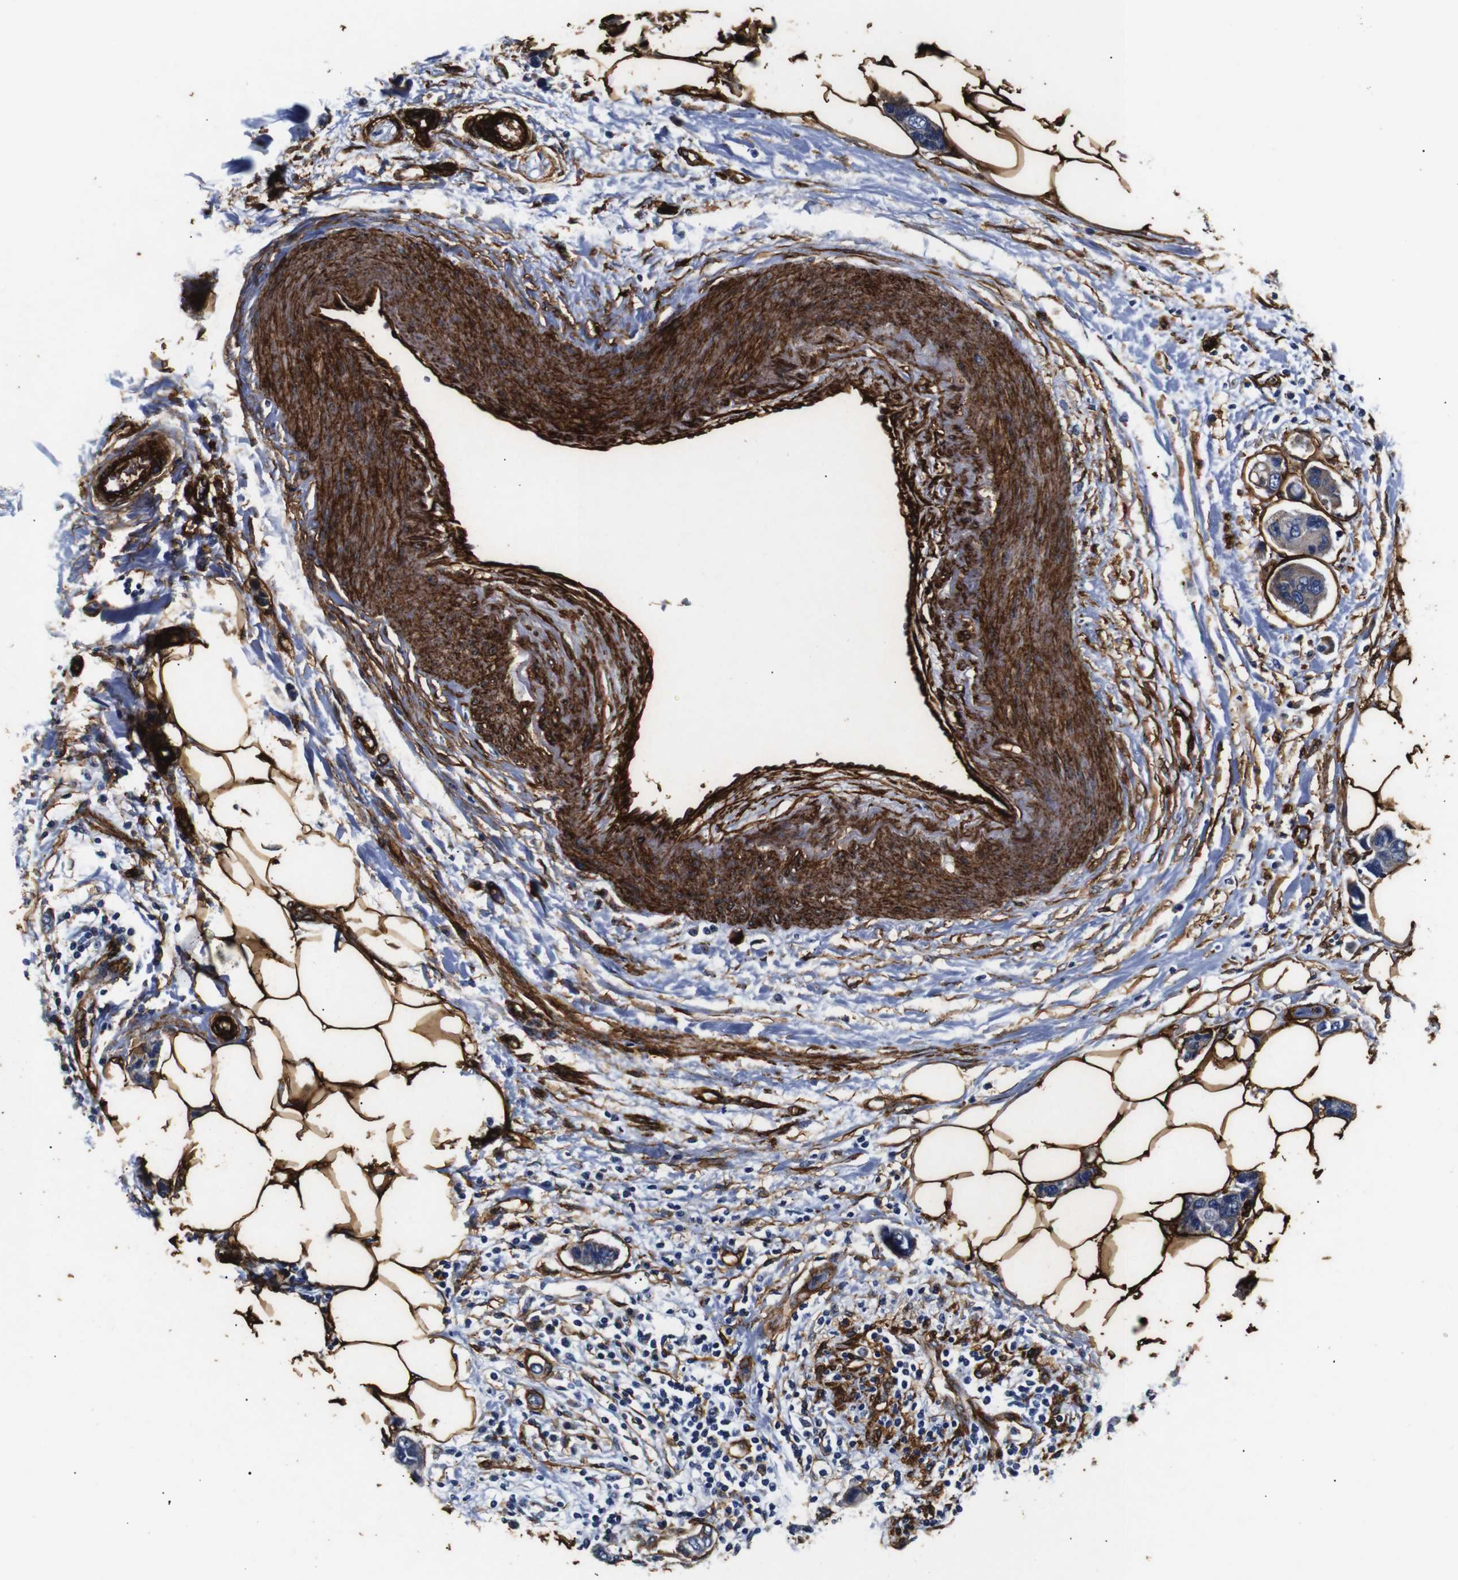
{"staining": {"intensity": "weak", "quantity": "25%-75%", "location": "cytoplasmic/membranous"}, "tissue": "breast cancer", "cell_type": "Tumor cells", "image_type": "cancer", "snomed": [{"axis": "morphology", "description": "Normal tissue, NOS"}, {"axis": "morphology", "description": "Duct carcinoma"}, {"axis": "topography", "description": "Breast"}], "caption": "Protein expression by immunohistochemistry demonstrates weak cytoplasmic/membranous staining in about 25%-75% of tumor cells in breast cancer. (brown staining indicates protein expression, while blue staining denotes nuclei).", "gene": "CAV2", "patient": {"sex": "female", "age": 50}}